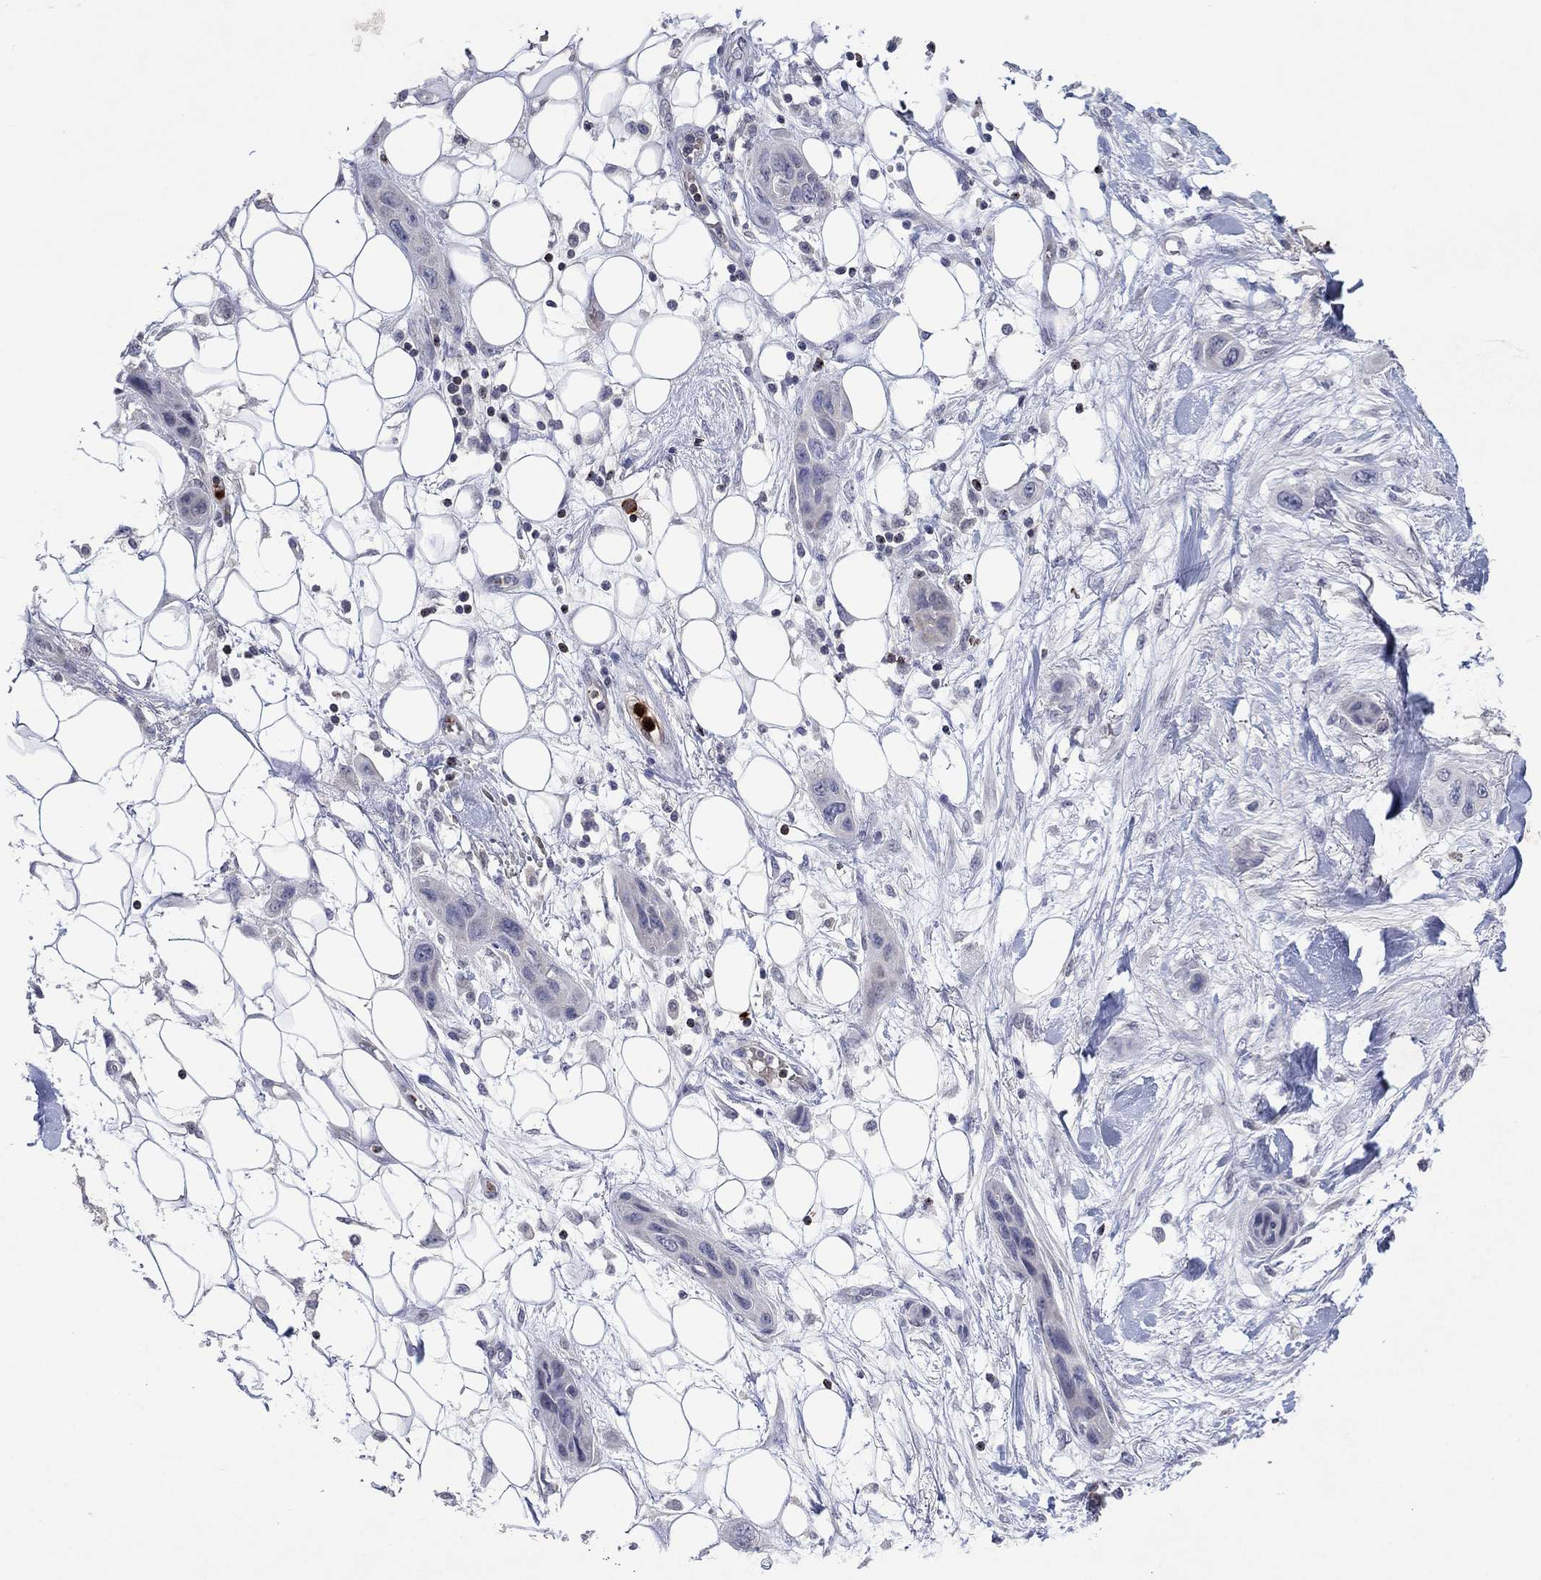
{"staining": {"intensity": "negative", "quantity": "none", "location": "none"}, "tissue": "skin cancer", "cell_type": "Tumor cells", "image_type": "cancer", "snomed": [{"axis": "morphology", "description": "Squamous cell carcinoma, NOS"}, {"axis": "topography", "description": "Skin"}], "caption": "Immunohistochemical staining of skin squamous cell carcinoma reveals no significant expression in tumor cells.", "gene": "CCL5", "patient": {"sex": "male", "age": 79}}